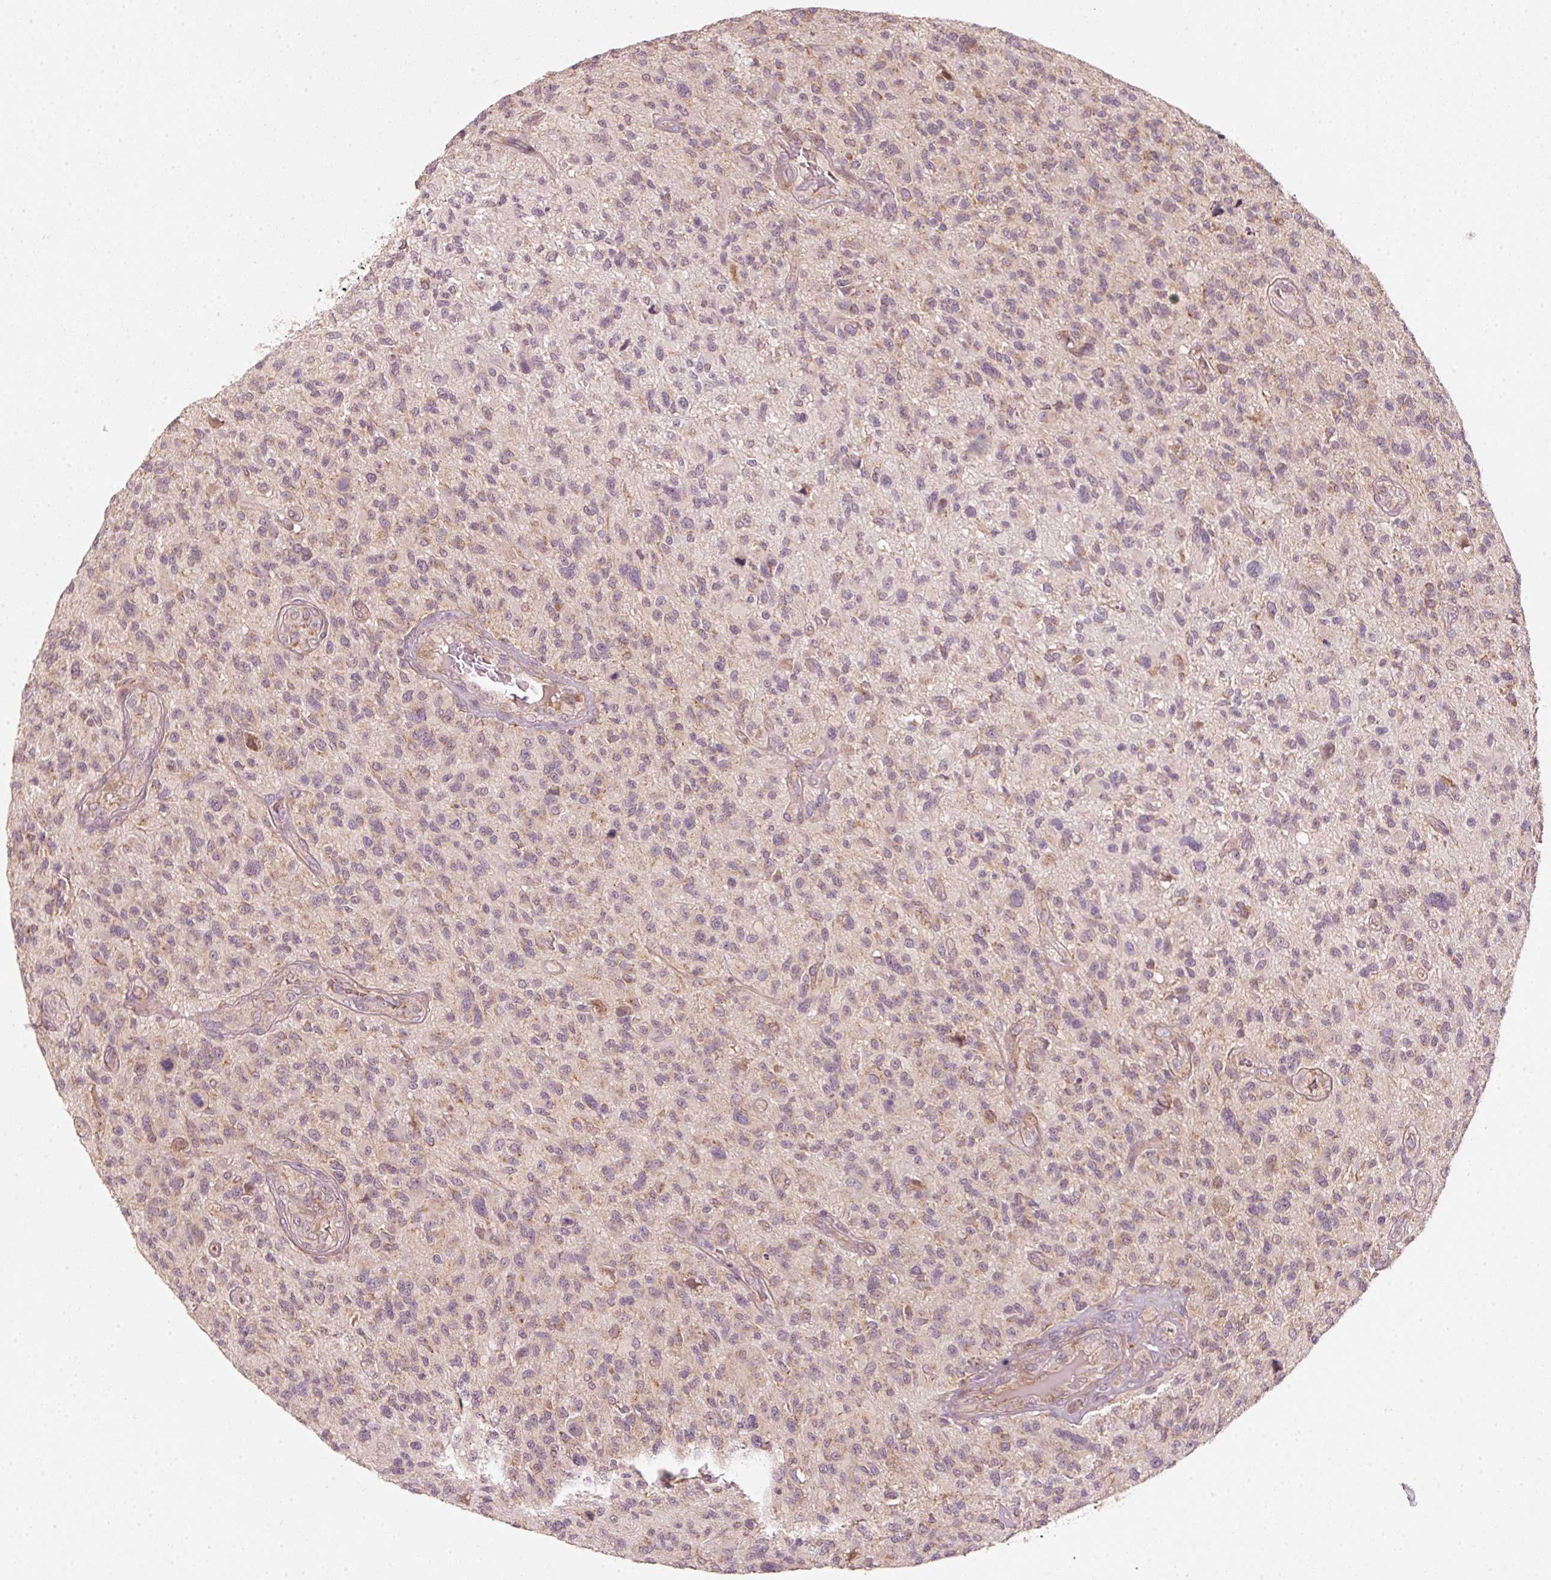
{"staining": {"intensity": "weak", "quantity": "<25%", "location": "cytoplasmic/membranous"}, "tissue": "glioma", "cell_type": "Tumor cells", "image_type": "cancer", "snomed": [{"axis": "morphology", "description": "Glioma, malignant, High grade"}, {"axis": "topography", "description": "Brain"}], "caption": "Protein analysis of malignant high-grade glioma exhibits no significant expression in tumor cells.", "gene": "ARHGAP22", "patient": {"sex": "male", "age": 47}}